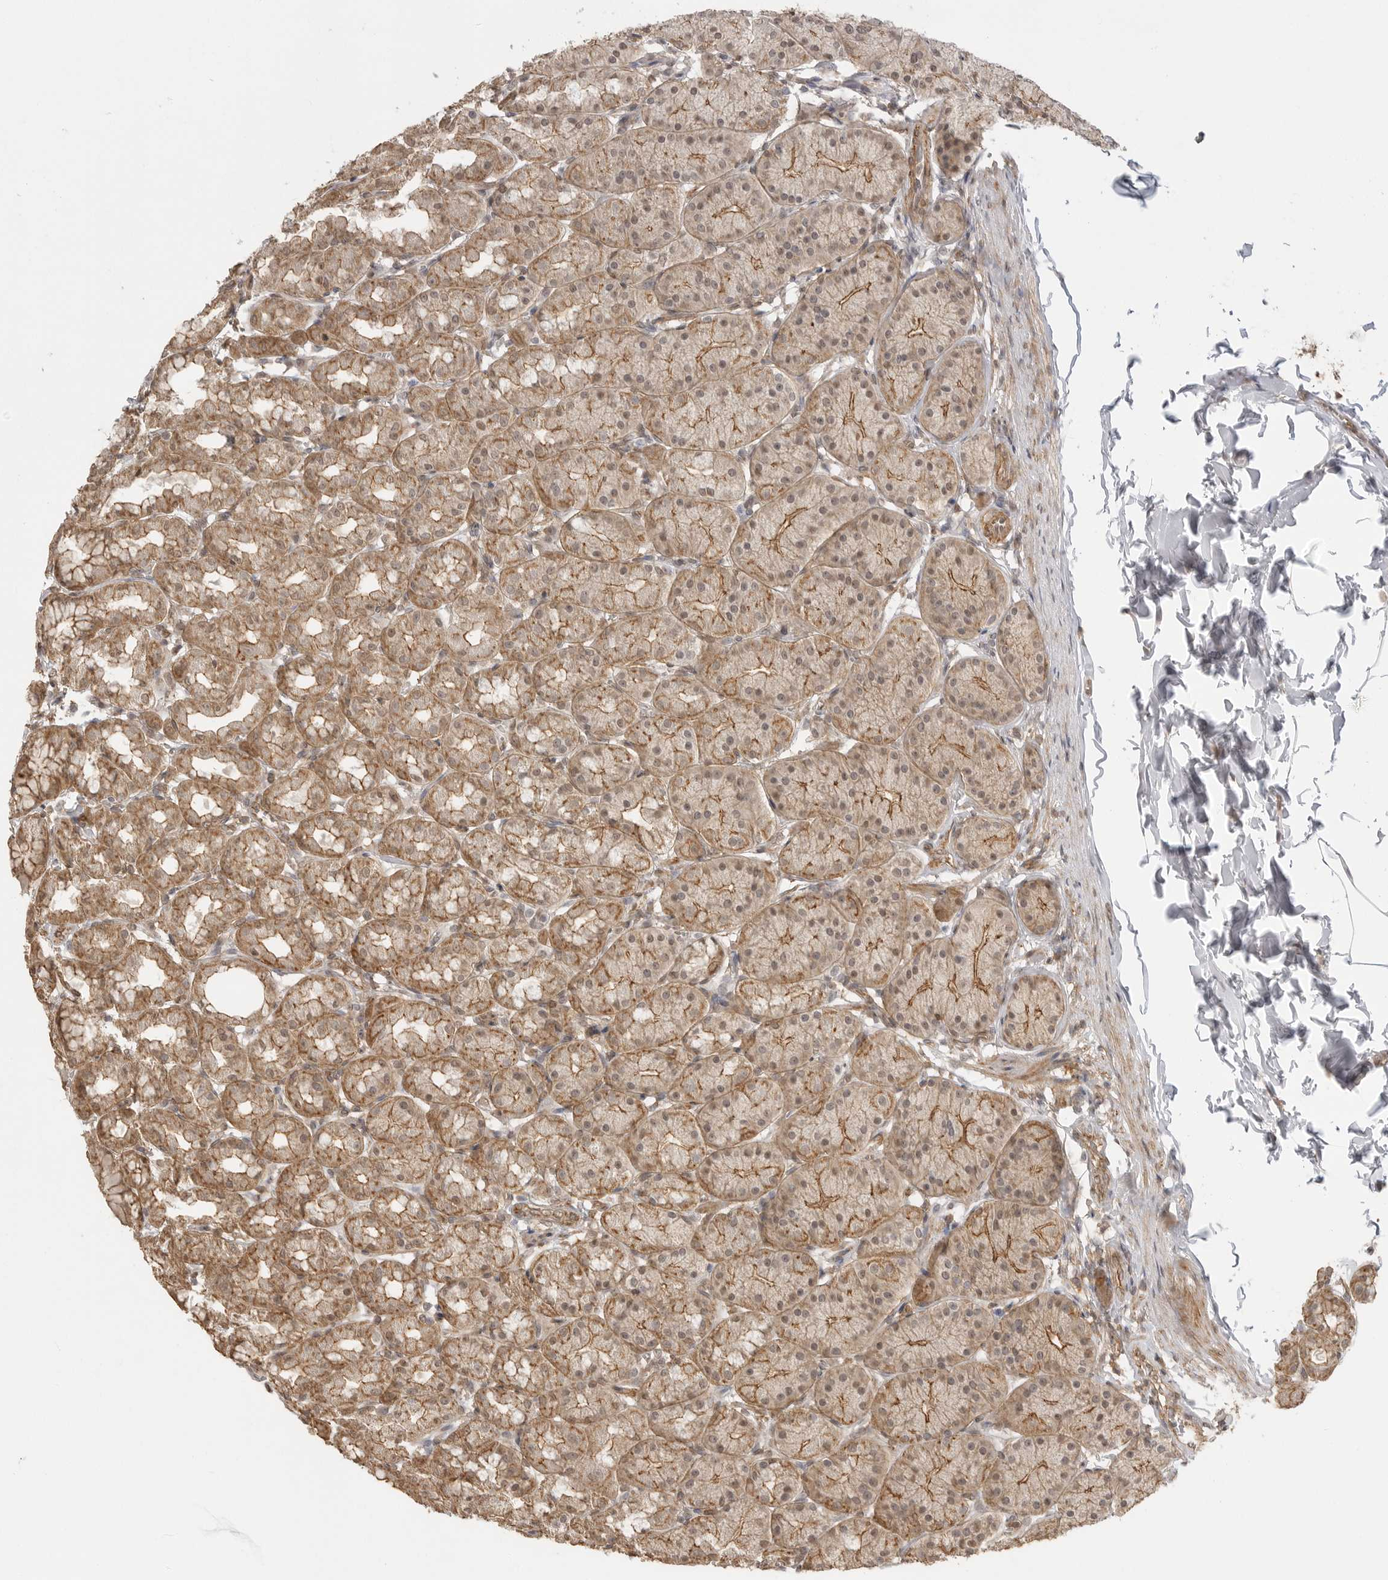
{"staining": {"intensity": "moderate", "quantity": ">75%", "location": "cytoplasmic/membranous"}, "tissue": "stomach", "cell_type": "Glandular cells", "image_type": "normal", "snomed": [{"axis": "morphology", "description": "Normal tissue, NOS"}, {"axis": "topography", "description": "Stomach"}], "caption": "Immunohistochemistry (IHC) photomicrograph of benign human stomach stained for a protein (brown), which exhibits medium levels of moderate cytoplasmic/membranous positivity in about >75% of glandular cells.", "gene": "GPC2", "patient": {"sex": "male", "age": 42}}